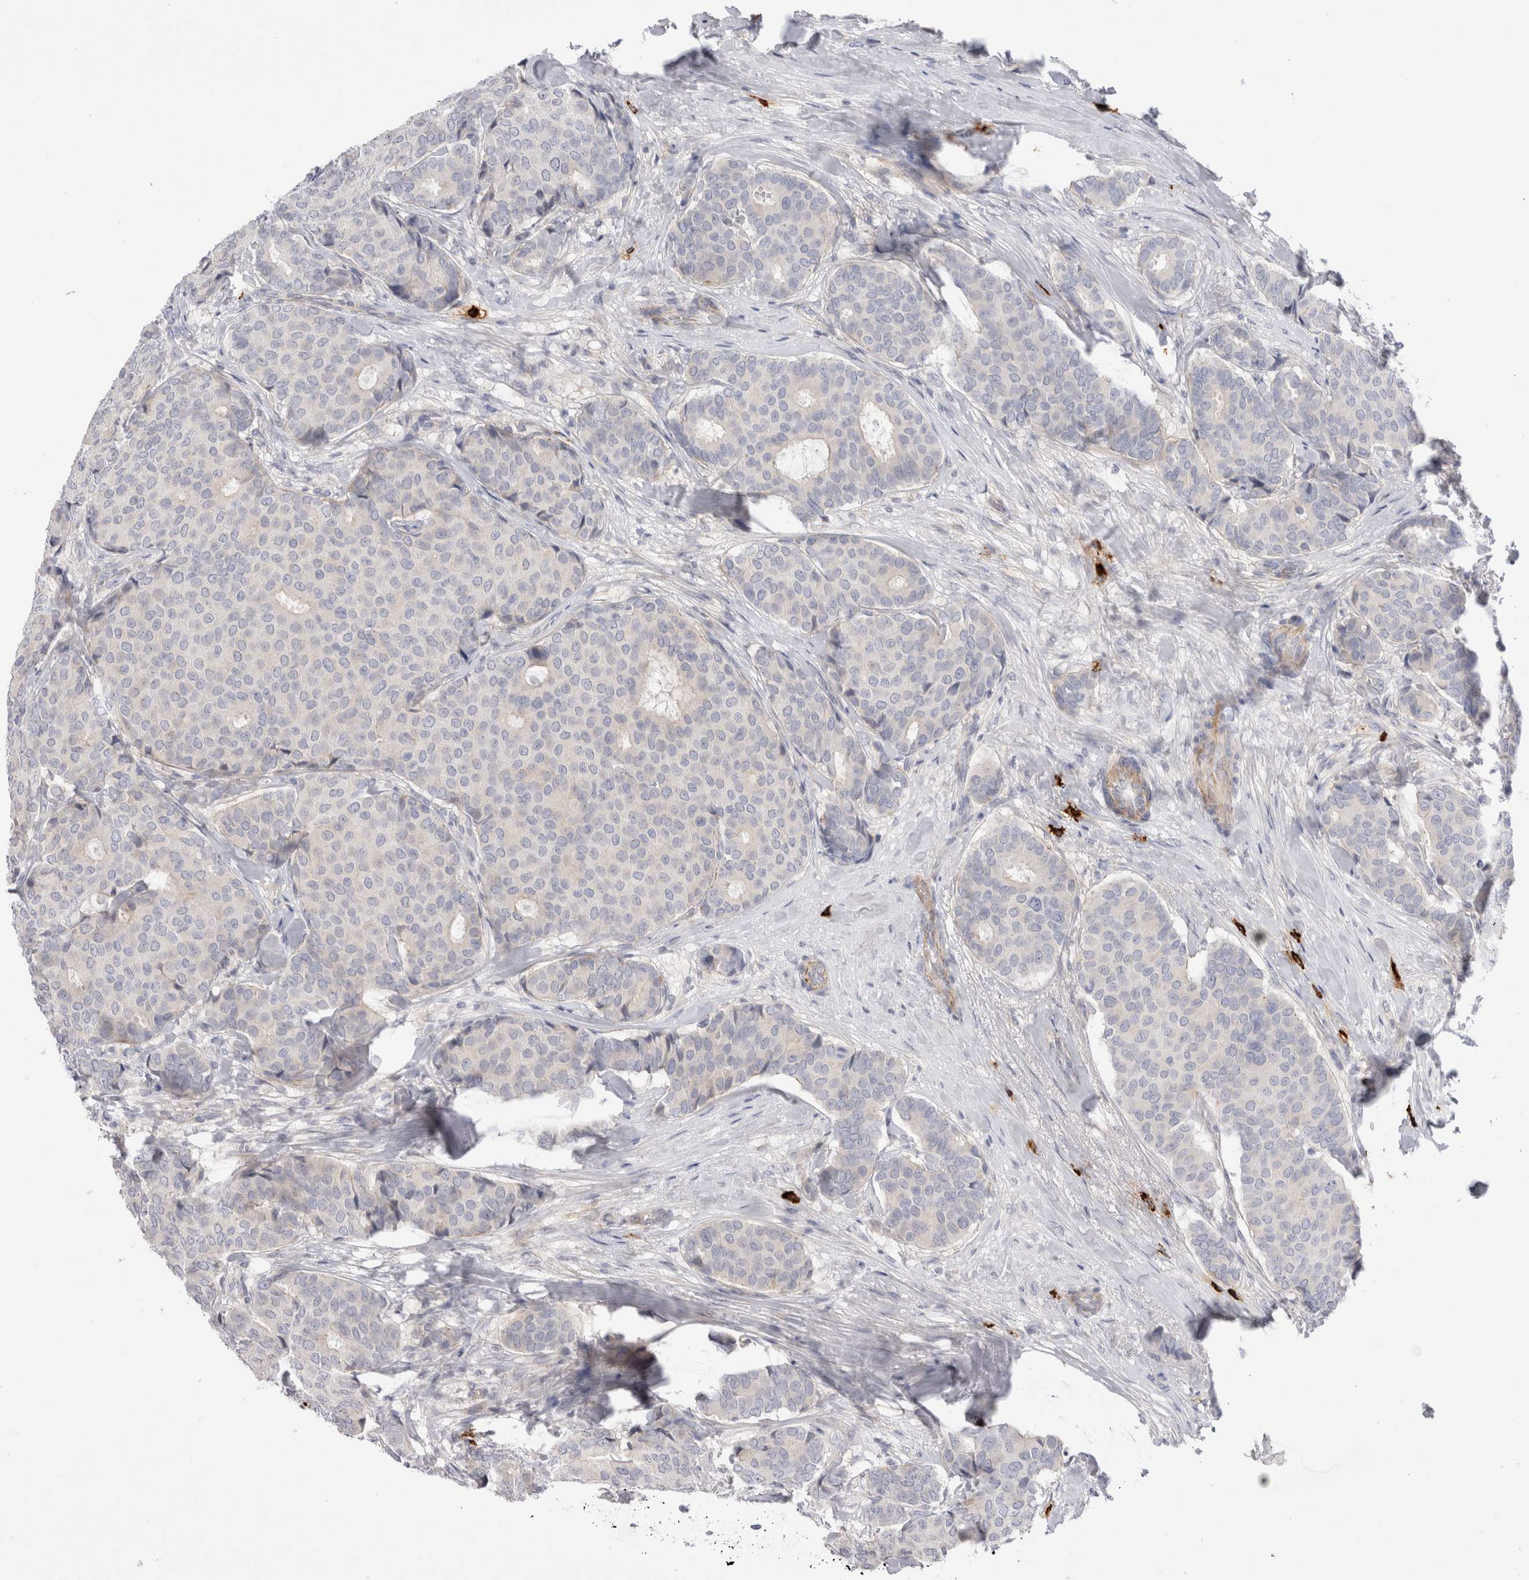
{"staining": {"intensity": "negative", "quantity": "none", "location": "none"}, "tissue": "breast cancer", "cell_type": "Tumor cells", "image_type": "cancer", "snomed": [{"axis": "morphology", "description": "Duct carcinoma"}, {"axis": "topography", "description": "Breast"}], "caption": "This is a histopathology image of IHC staining of breast cancer (invasive ductal carcinoma), which shows no expression in tumor cells.", "gene": "SPINK2", "patient": {"sex": "female", "age": 75}}